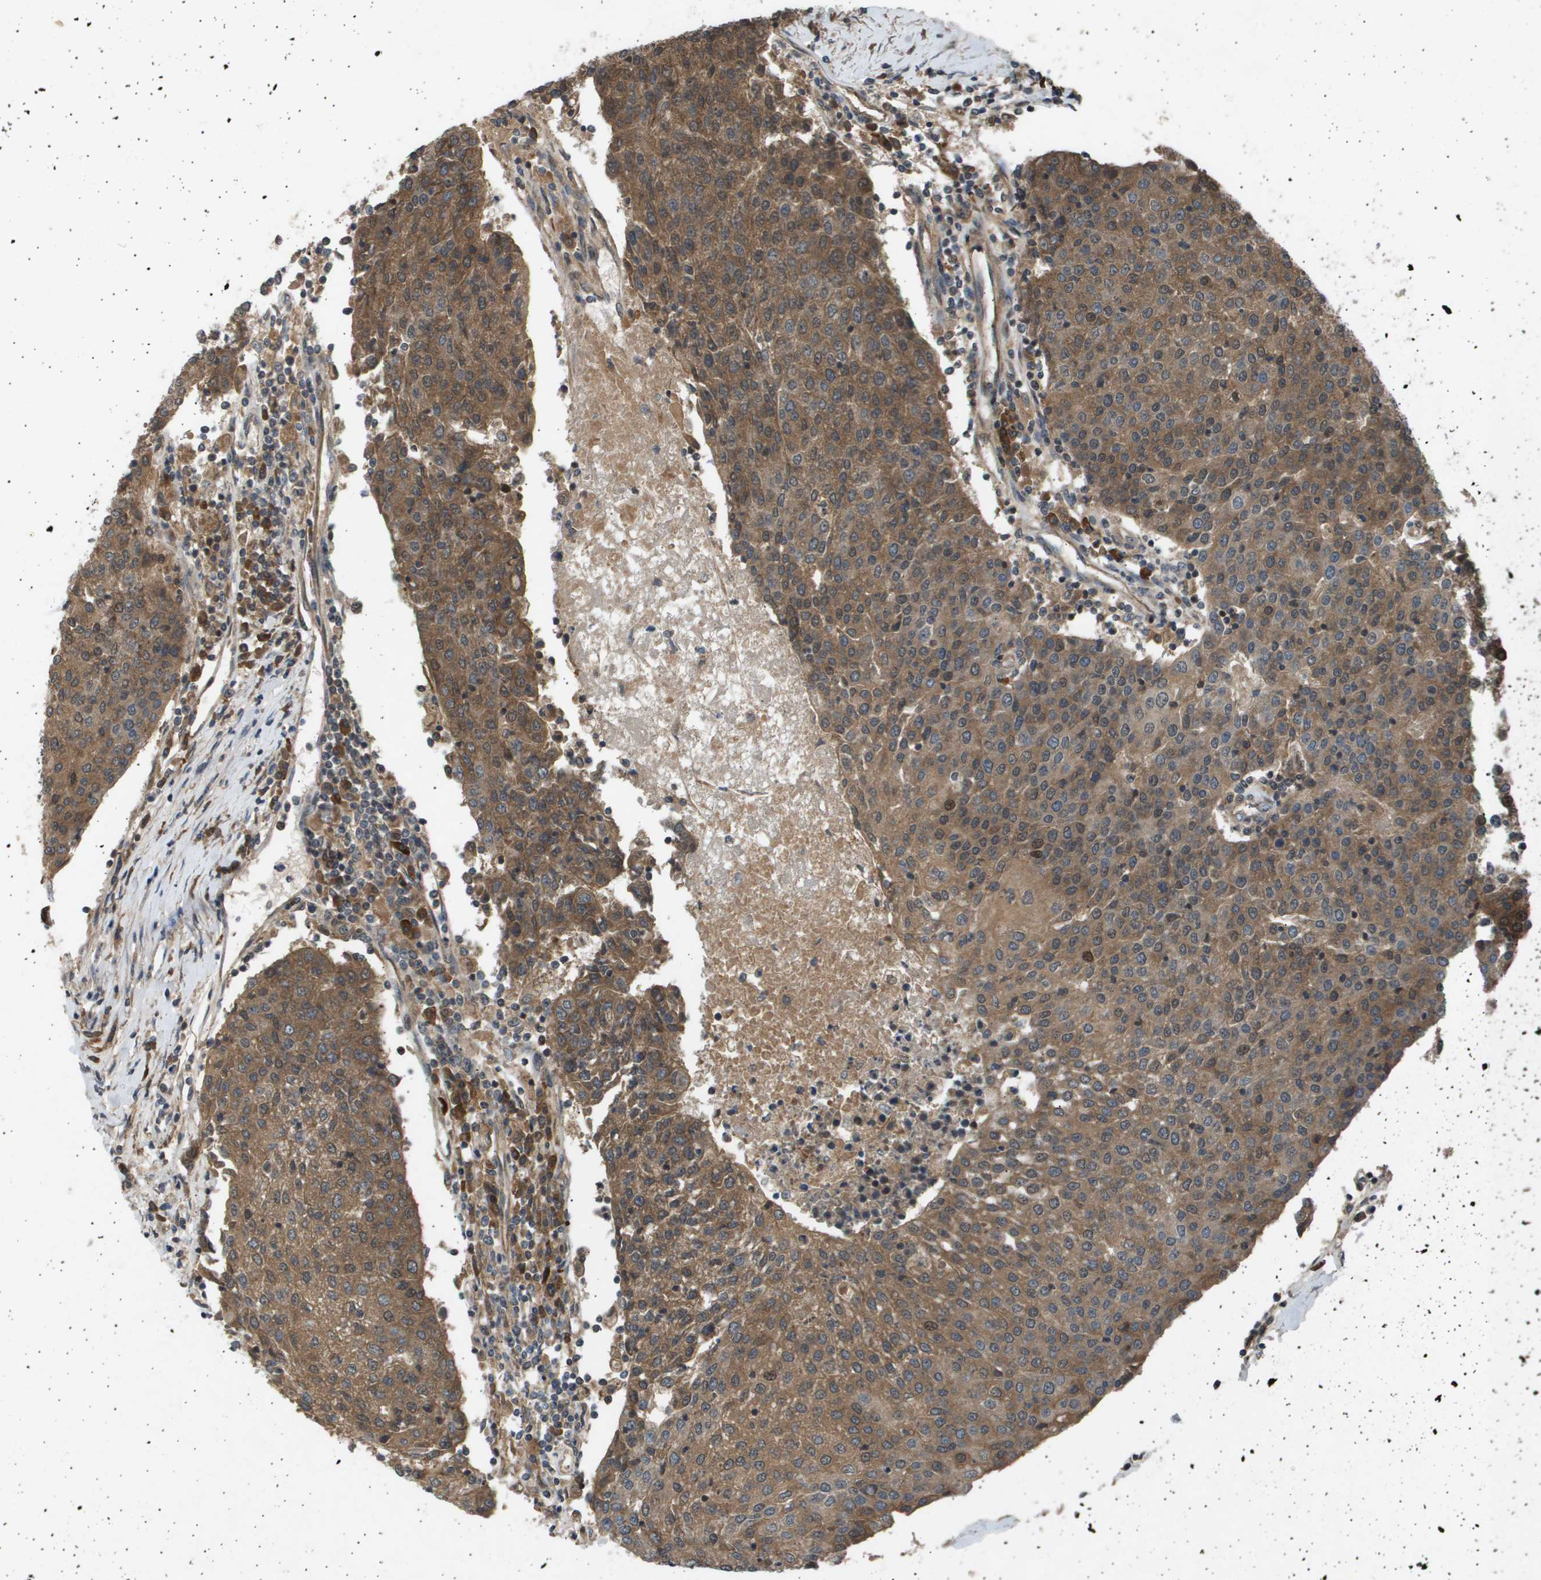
{"staining": {"intensity": "moderate", "quantity": ">75%", "location": "cytoplasmic/membranous,nuclear"}, "tissue": "urothelial cancer", "cell_type": "Tumor cells", "image_type": "cancer", "snomed": [{"axis": "morphology", "description": "Urothelial carcinoma, High grade"}, {"axis": "topography", "description": "Urinary bladder"}], "caption": "A brown stain labels moderate cytoplasmic/membranous and nuclear positivity of a protein in urothelial cancer tumor cells.", "gene": "TNRC6A", "patient": {"sex": "female", "age": 85}}